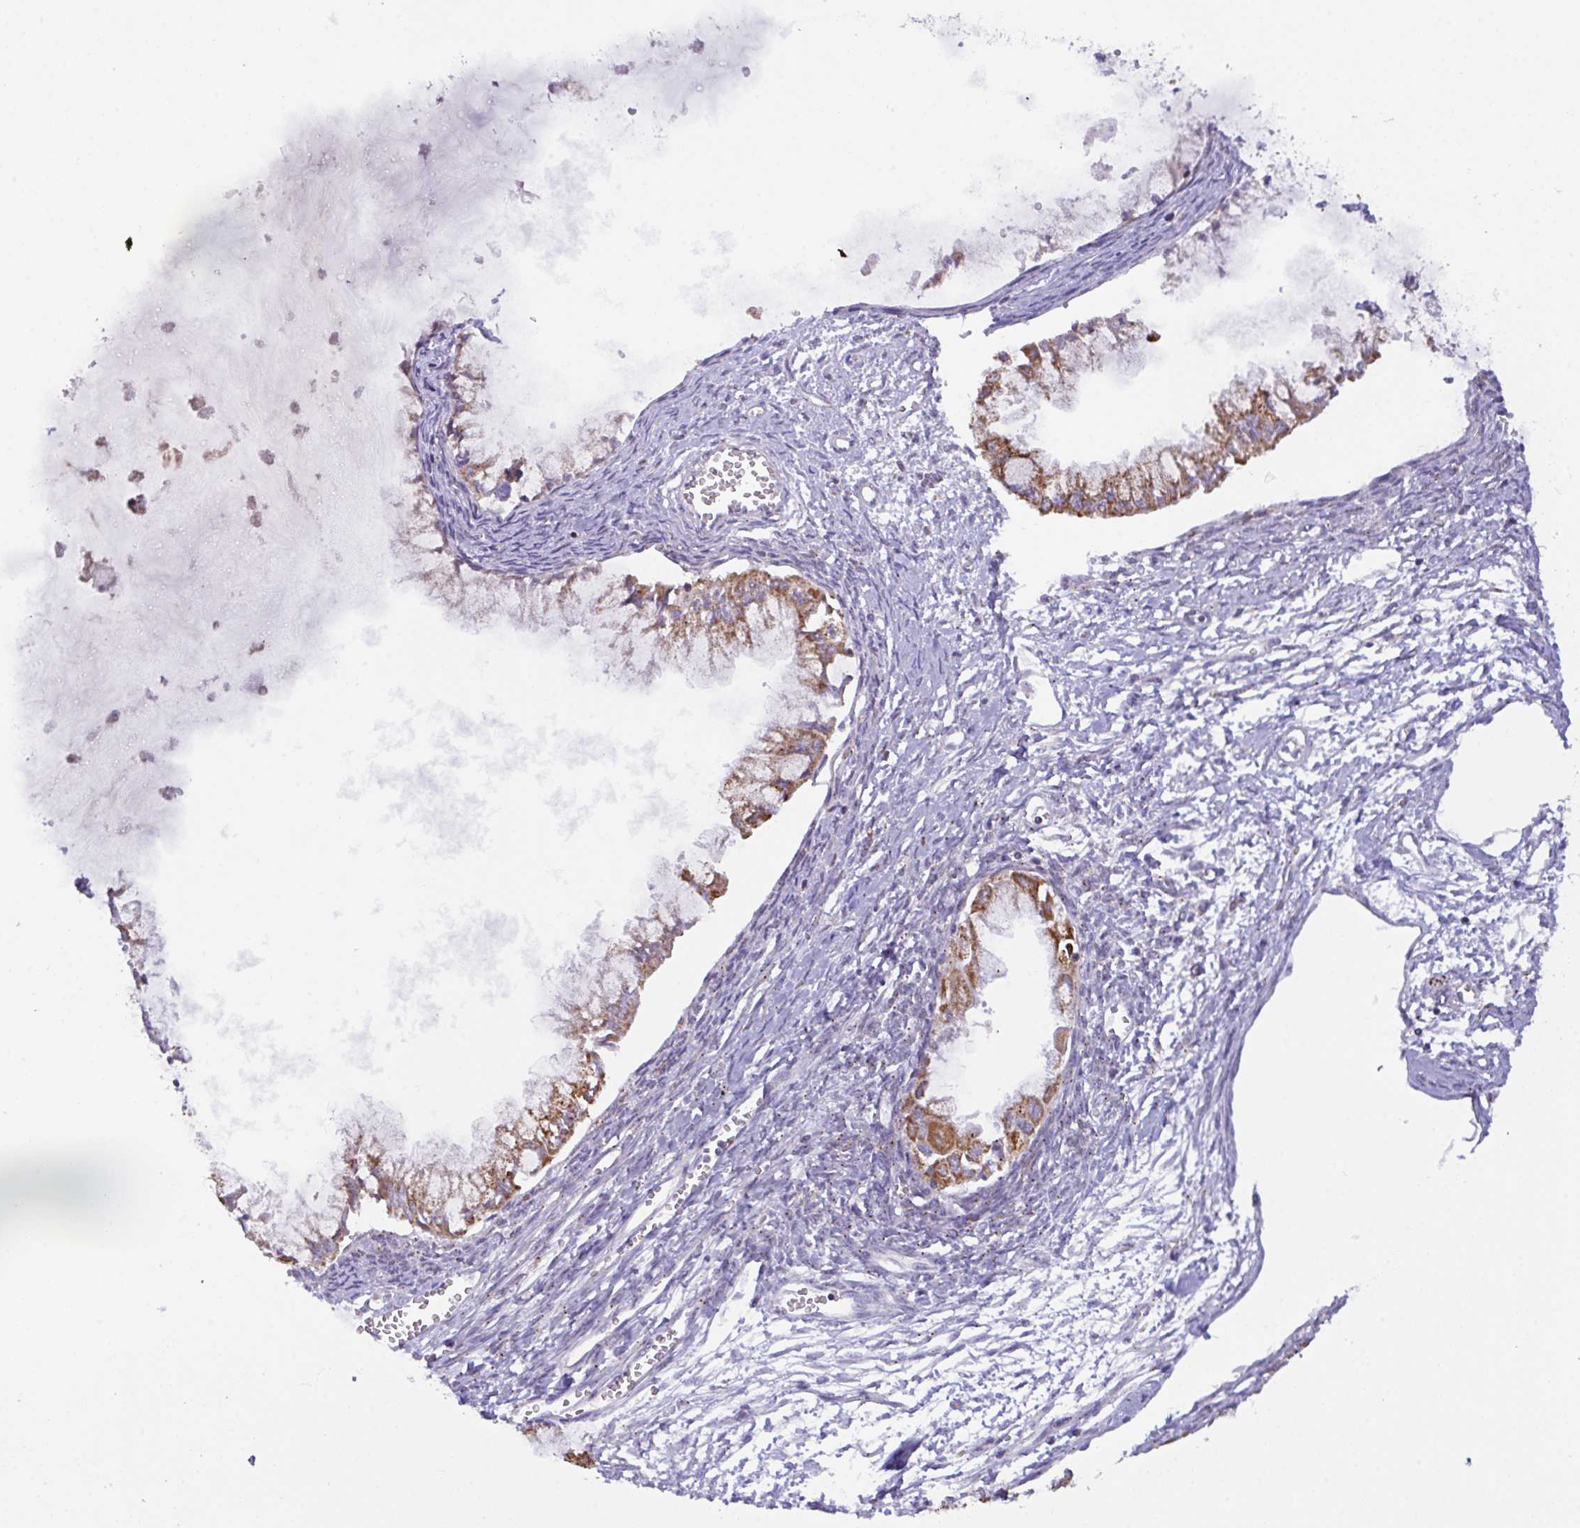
{"staining": {"intensity": "moderate", "quantity": ">75%", "location": "cytoplasmic/membranous"}, "tissue": "ovarian cancer", "cell_type": "Tumor cells", "image_type": "cancer", "snomed": [{"axis": "morphology", "description": "Cystadenocarcinoma, mucinous, NOS"}, {"axis": "topography", "description": "Ovary"}], "caption": "Protein analysis of mucinous cystadenocarcinoma (ovarian) tissue exhibits moderate cytoplasmic/membranous staining in approximately >75% of tumor cells.", "gene": "CHDH", "patient": {"sex": "female", "age": 34}}